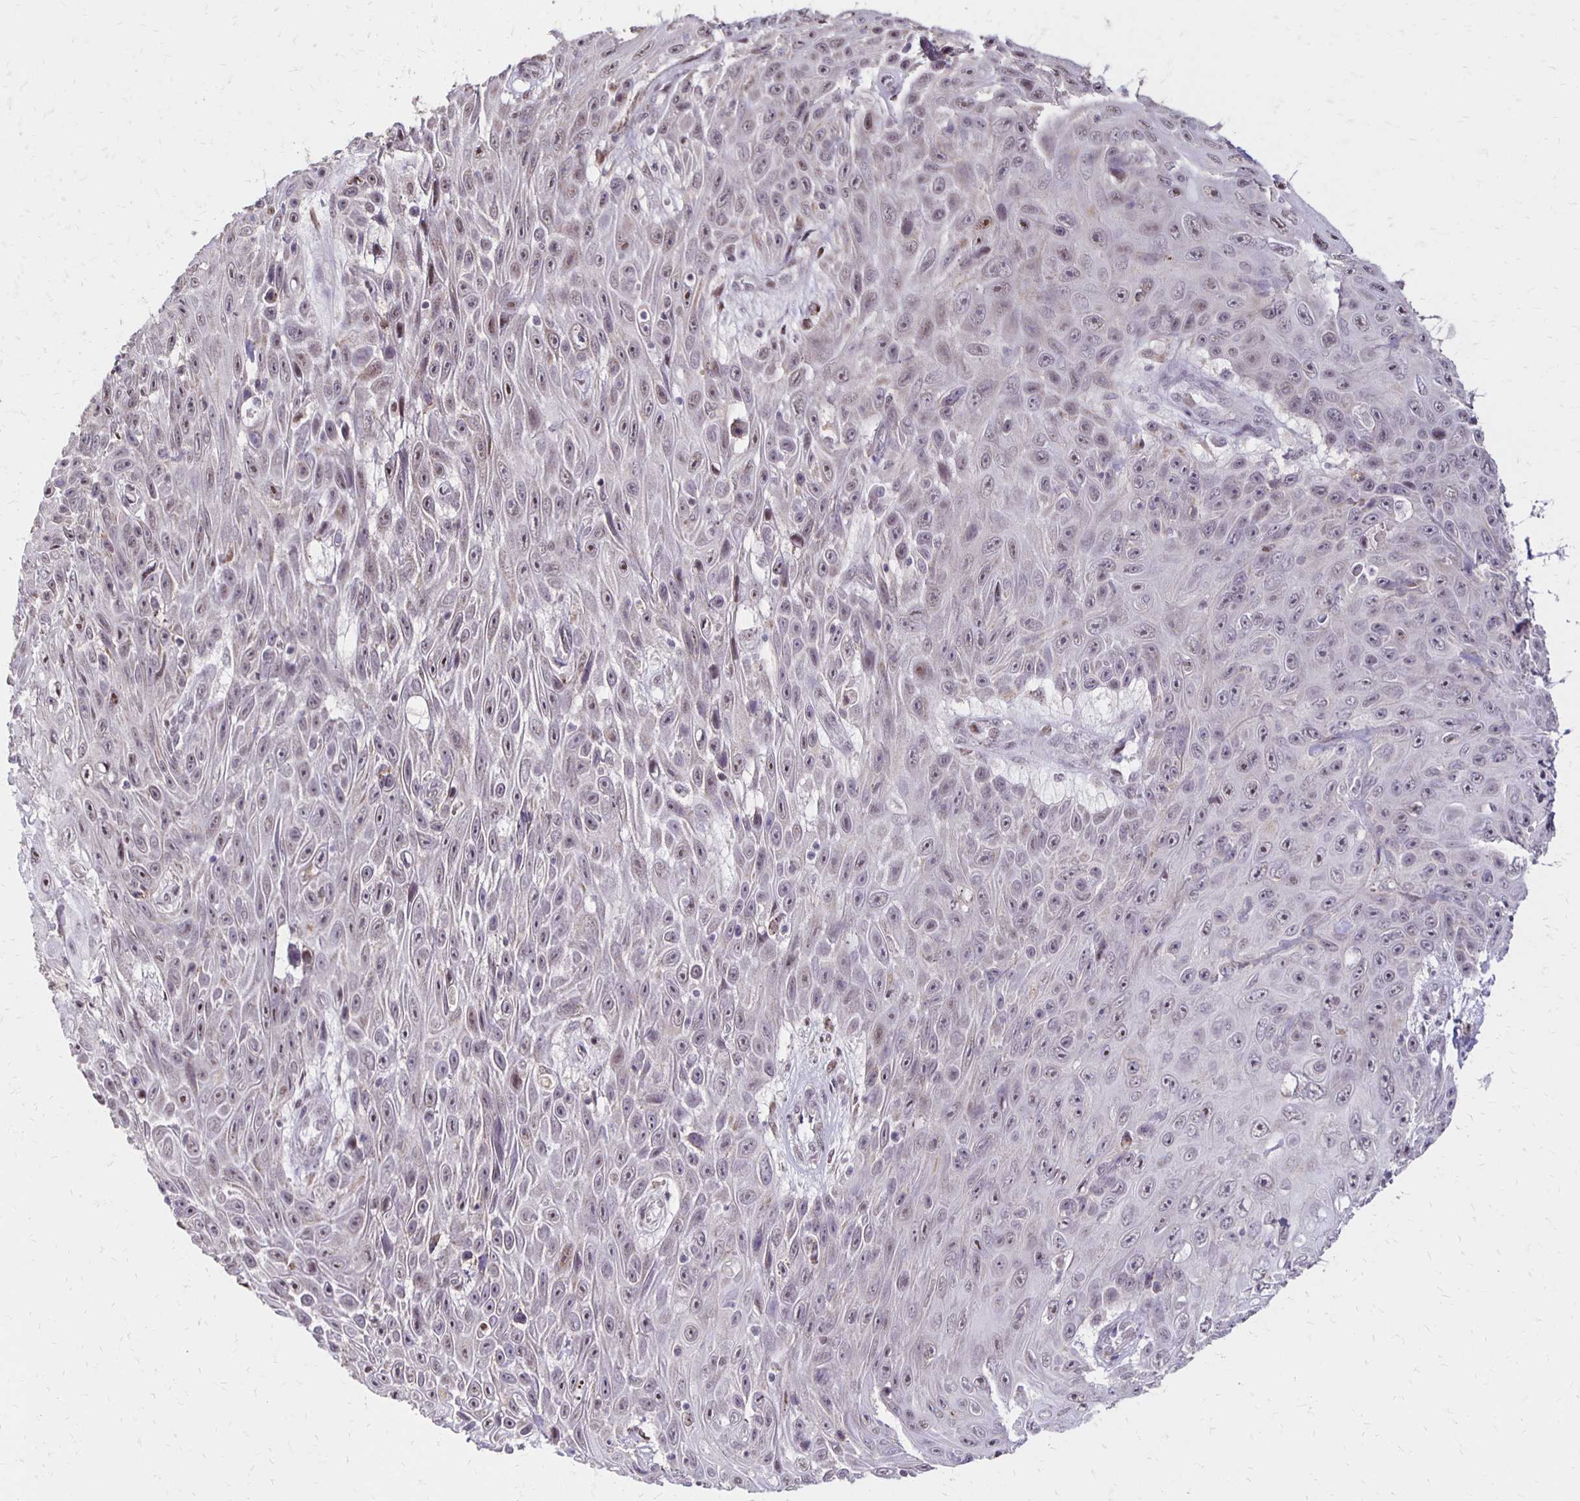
{"staining": {"intensity": "moderate", "quantity": "25%-75%", "location": "nuclear"}, "tissue": "skin cancer", "cell_type": "Tumor cells", "image_type": "cancer", "snomed": [{"axis": "morphology", "description": "Squamous cell carcinoma, NOS"}, {"axis": "topography", "description": "Skin"}], "caption": "Immunohistochemistry (IHC) image of skin cancer (squamous cell carcinoma) stained for a protein (brown), which demonstrates medium levels of moderate nuclear positivity in approximately 25%-75% of tumor cells.", "gene": "DAGLA", "patient": {"sex": "male", "age": 82}}